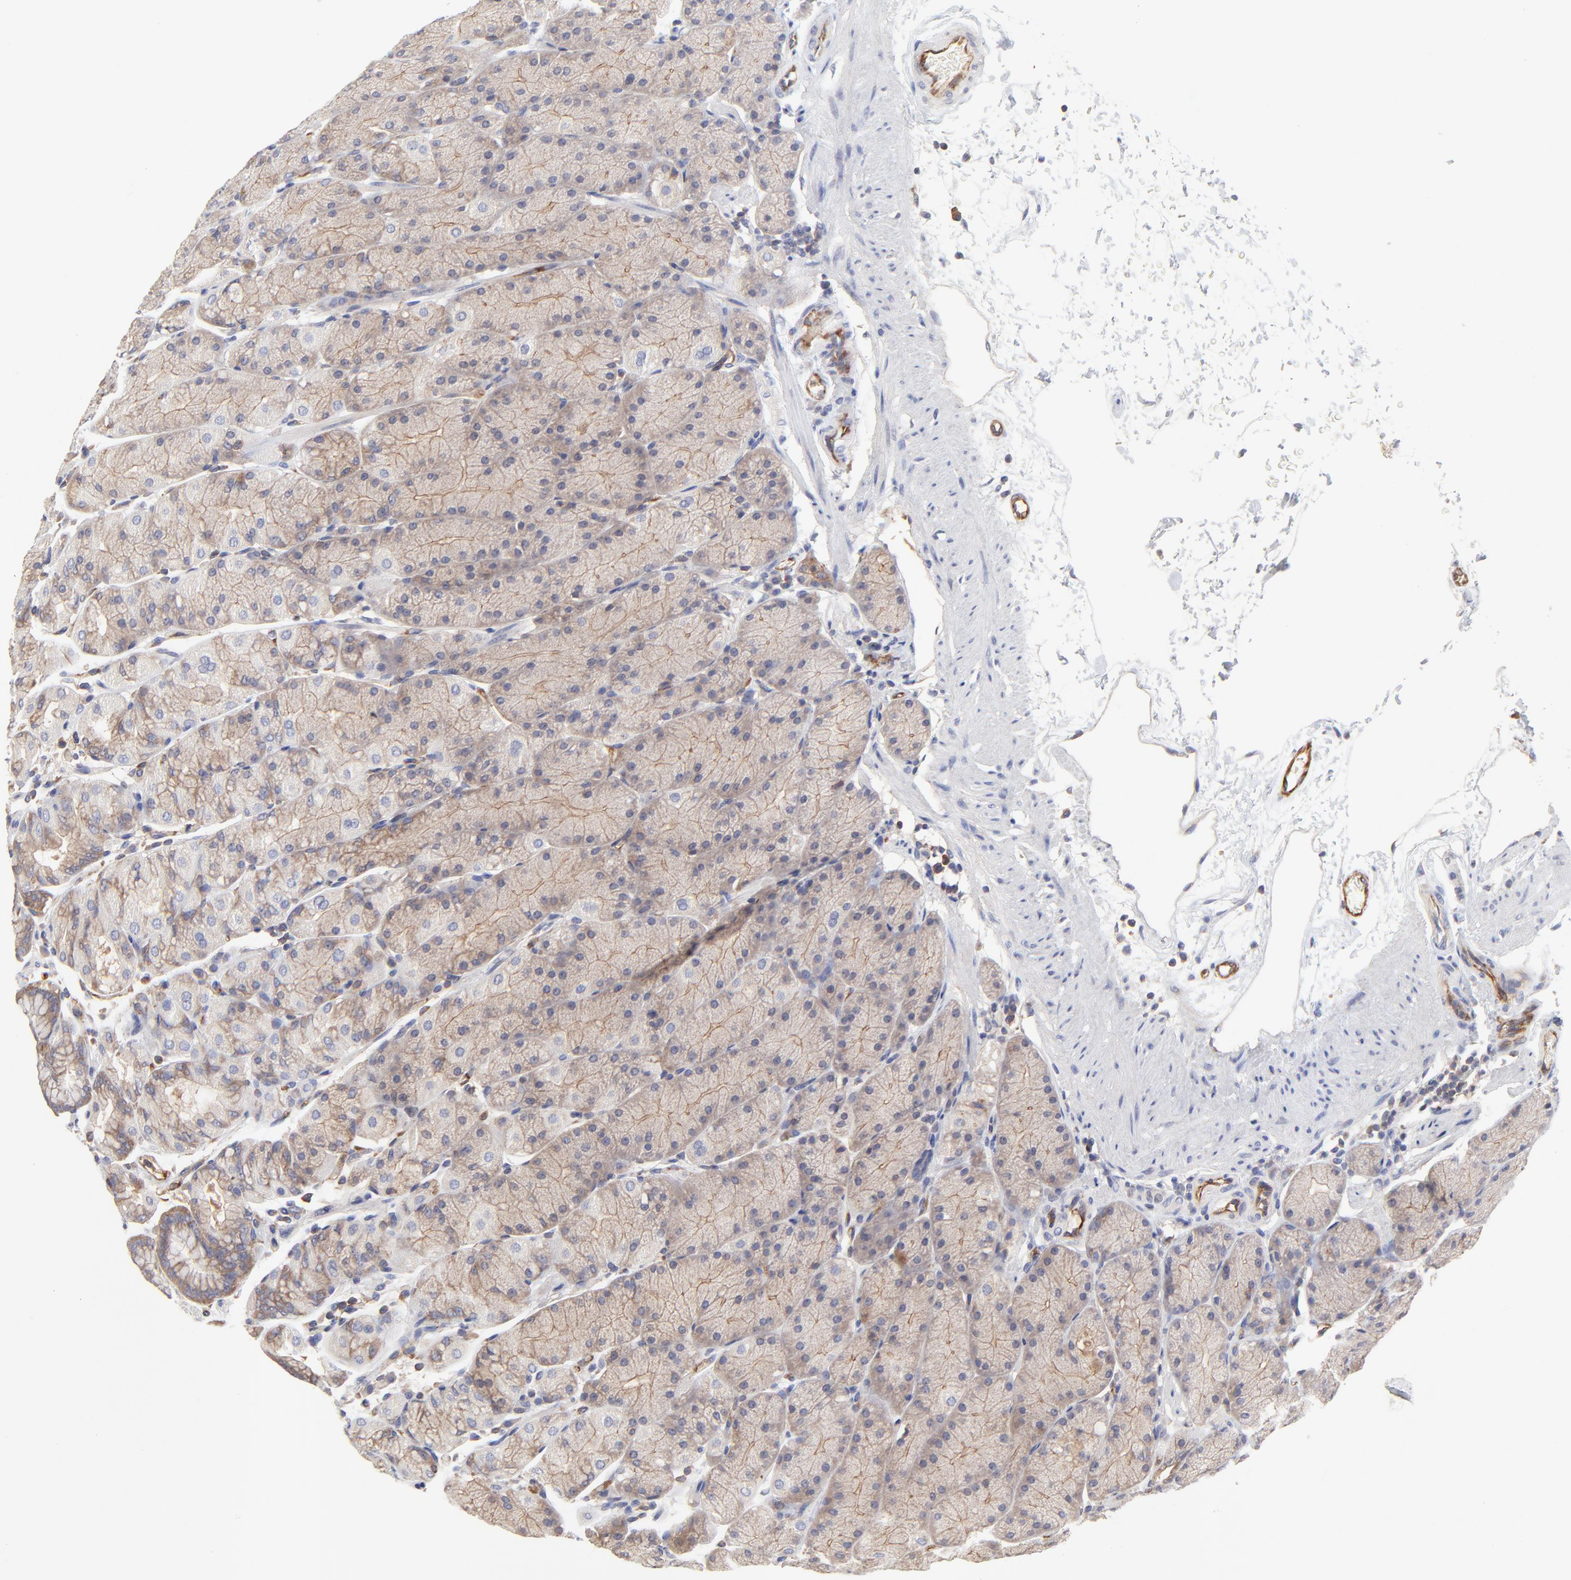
{"staining": {"intensity": "weak", "quantity": ">75%", "location": "cytoplasmic/membranous"}, "tissue": "stomach", "cell_type": "Glandular cells", "image_type": "normal", "snomed": [{"axis": "morphology", "description": "Normal tissue, NOS"}, {"axis": "topography", "description": "Stomach, upper"}, {"axis": "topography", "description": "Stomach"}], "caption": "Immunohistochemistry (IHC) (DAB (3,3'-diaminobenzidine)) staining of normal human stomach shows weak cytoplasmic/membranous protein expression in approximately >75% of glandular cells.", "gene": "SULF2", "patient": {"sex": "male", "age": 76}}